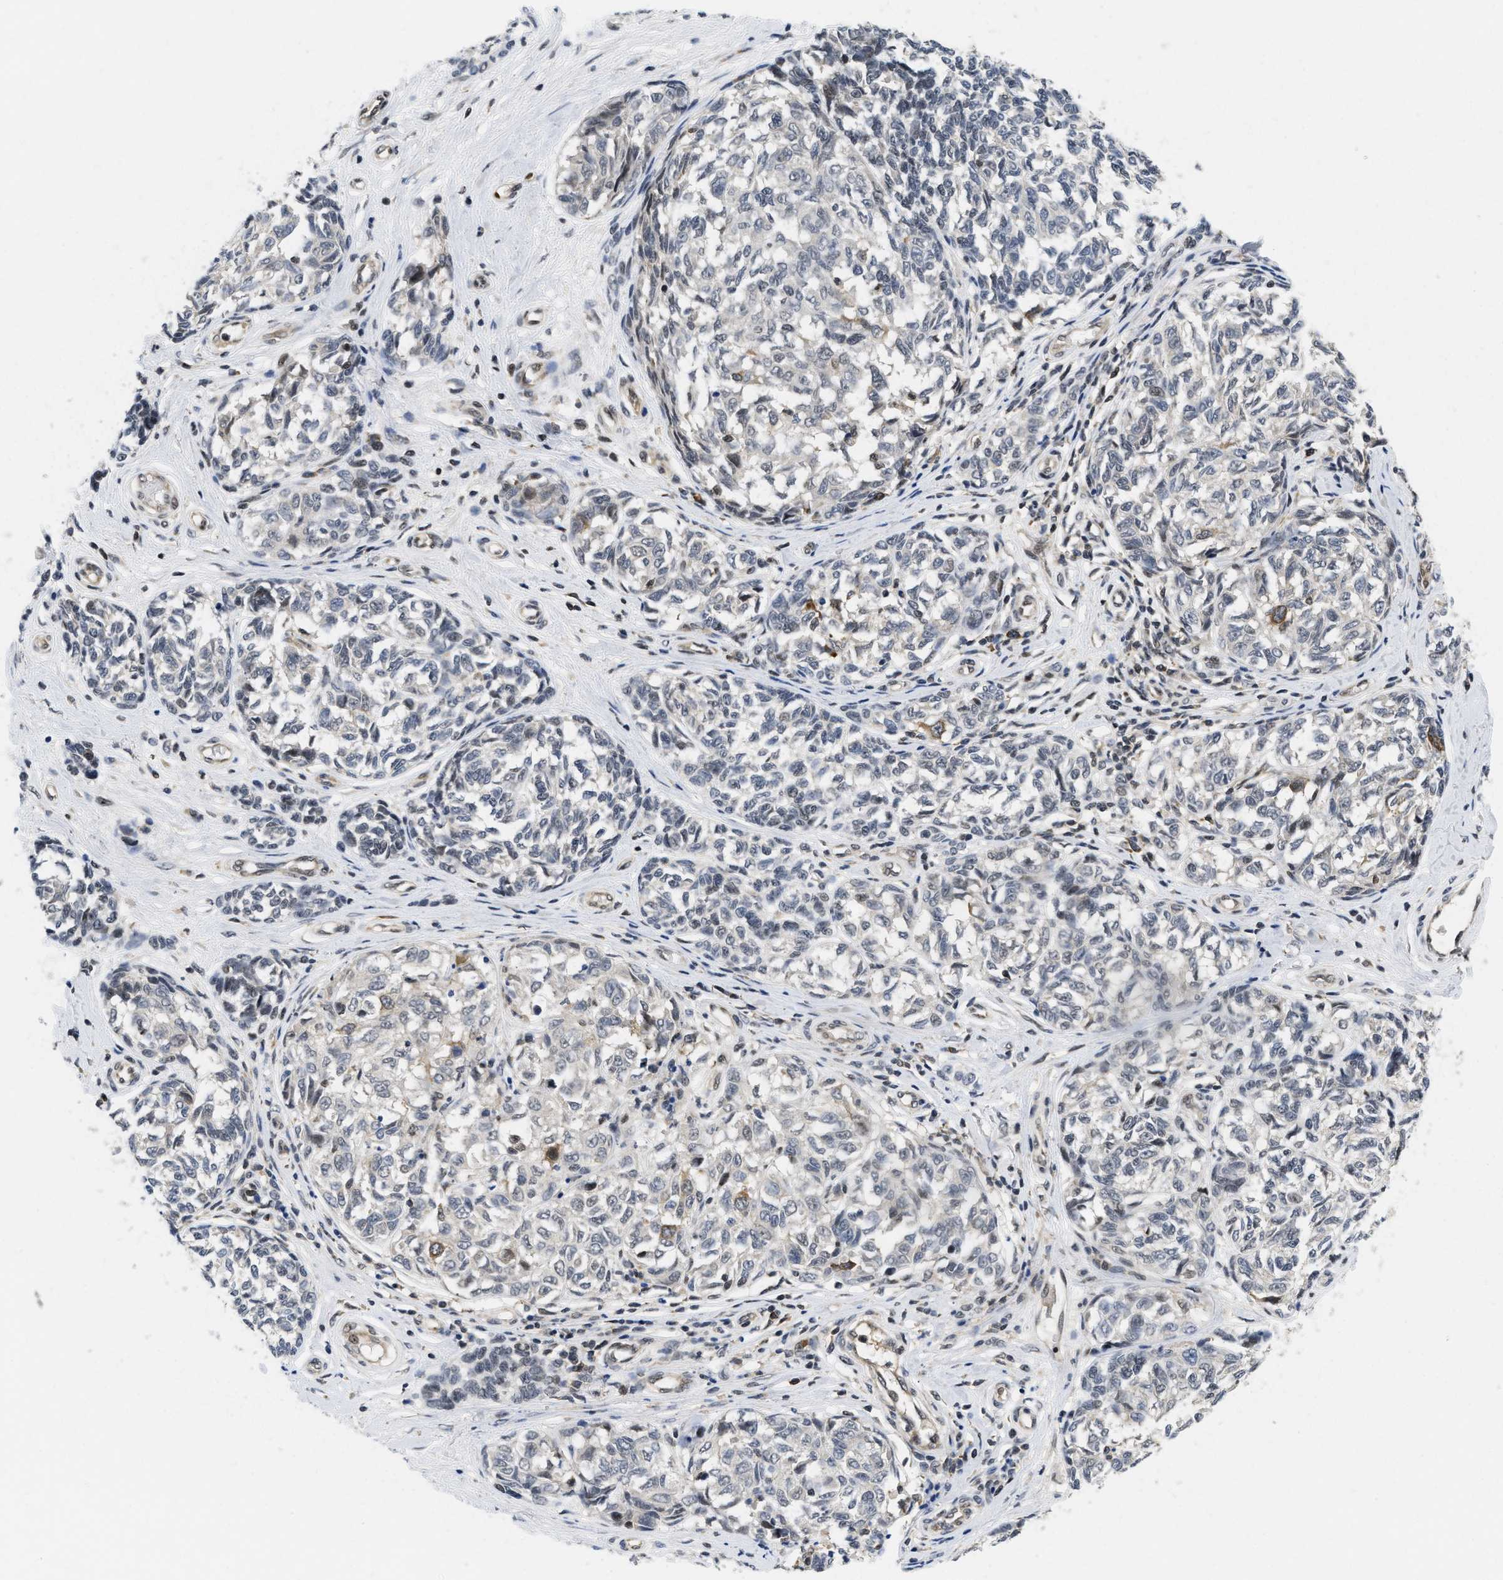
{"staining": {"intensity": "moderate", "quantity": "<25%", "location": "cytoplasmic/membranous"}, "tissue": "melanoma", "cell_type": "Tumor cells", "image_type": "cancer", "snomed": [{"axis": "morphology", "description": "Malignant melanoma, NOS"}, {"axis": "topography", "description": "Skin"}], "caption": "IHC (DAB) staining of melanoma exhibits moderate cytoplasmic/membranous protein staining in approximately <25% of tumor cells. The staining is performed using DAB brown chromogen to label protein expression. The nuclei are counter-stained blue using hematoxylin.", "gene": "HIF1A", "patient": {"sex": "female", "age": 64}}